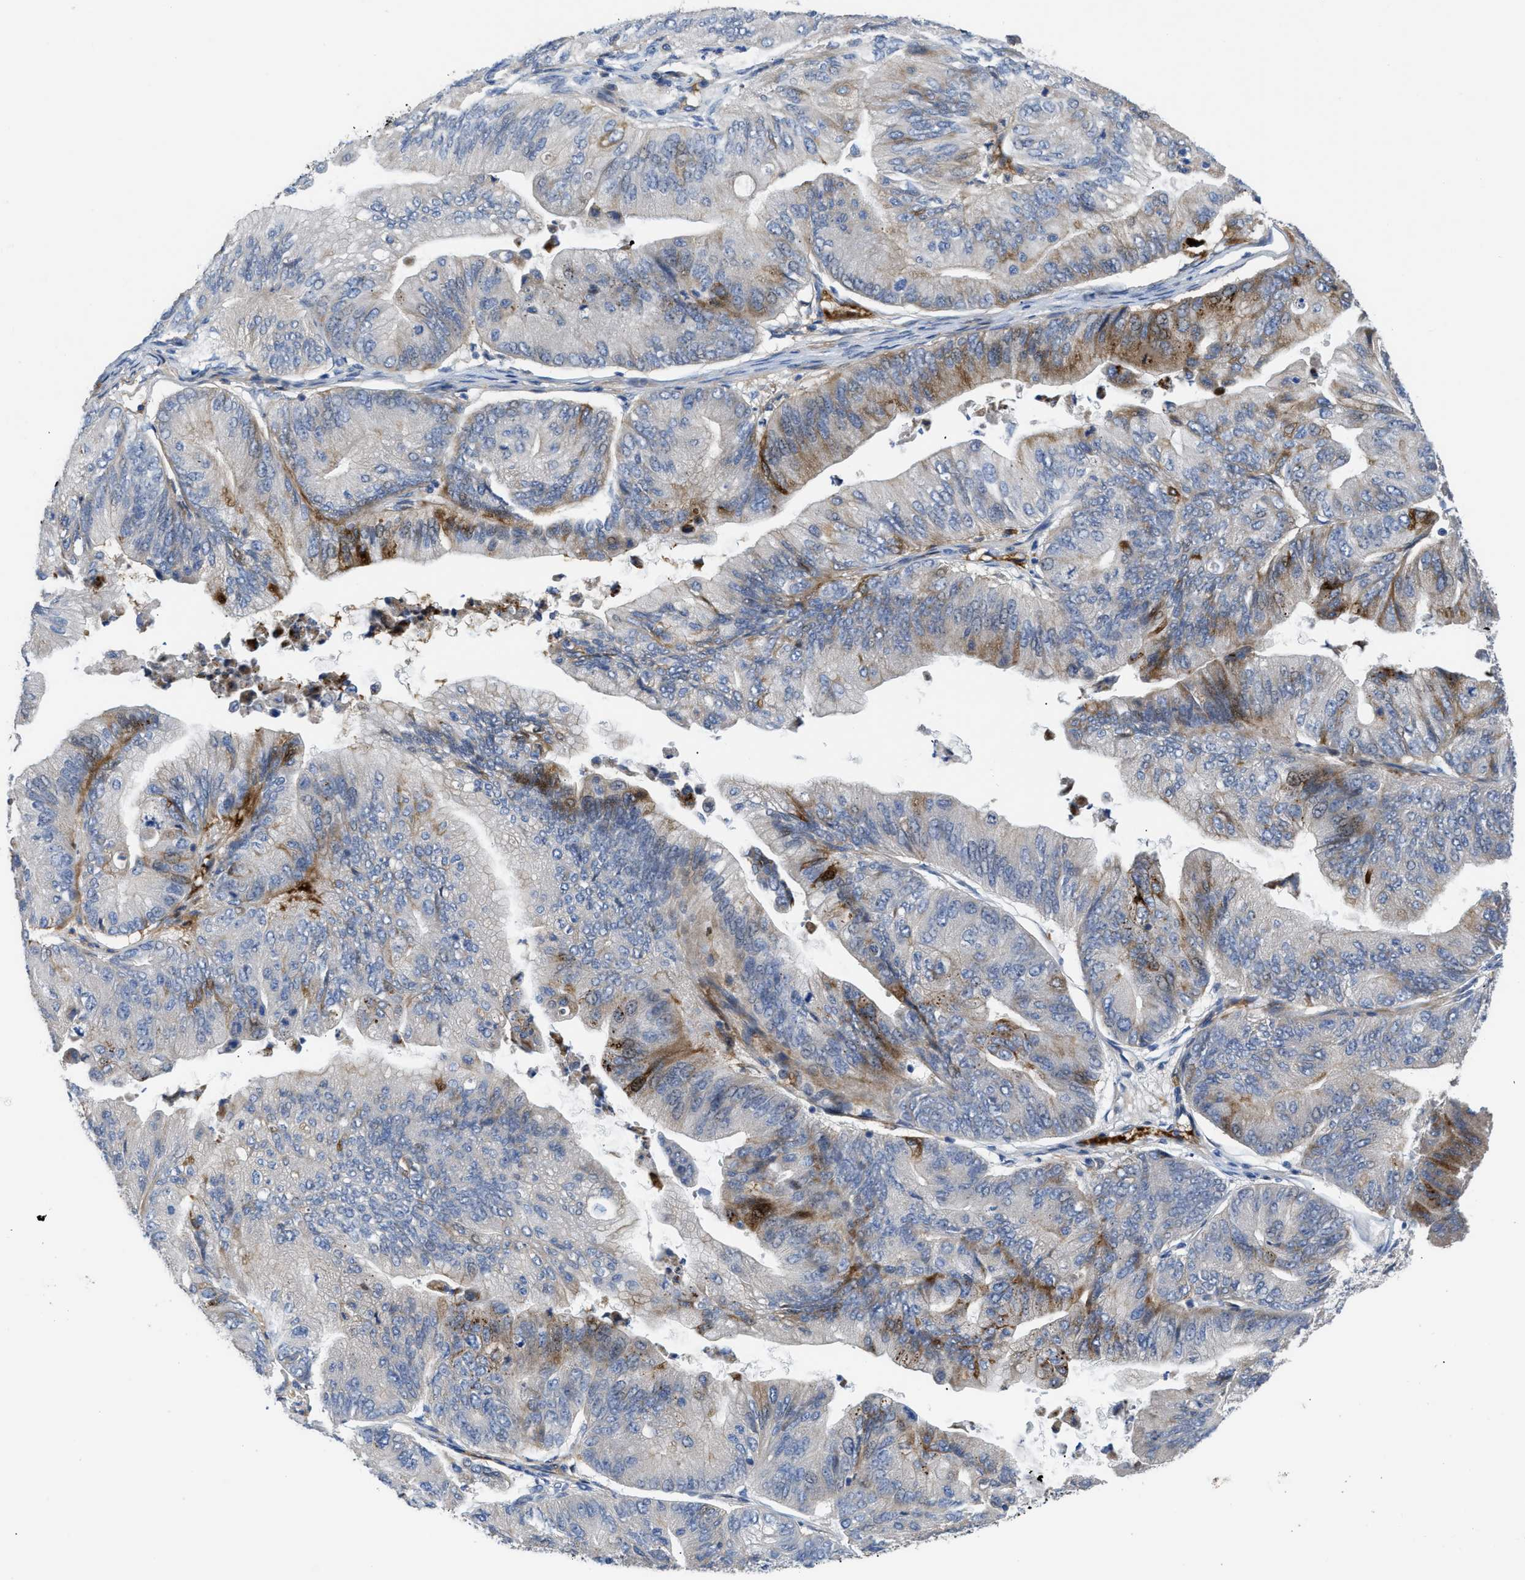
{"staining": {"intensity": "moderate", "quantity": "<25%", "location": "cytoplasmic/membranous"}, "tissue": "ovarian cancer", "cell_type": "Tumor cells", "image_type": "cancer", "snomed": [{"axis": "morphology", "description": "Cystadenocarcinoma, mucinous, NOS"}, {"axis": "topography", "description": "Ovary"}], "caption": "Ovarian mucinous cystadenocarcinoma stained with a brown dye reveals moderate cytoplasmic/membranous positive staining in approximately <25% of tumor cells.", "gene": "OR9K2", "patient": {"sex": "female", "age": 61}}